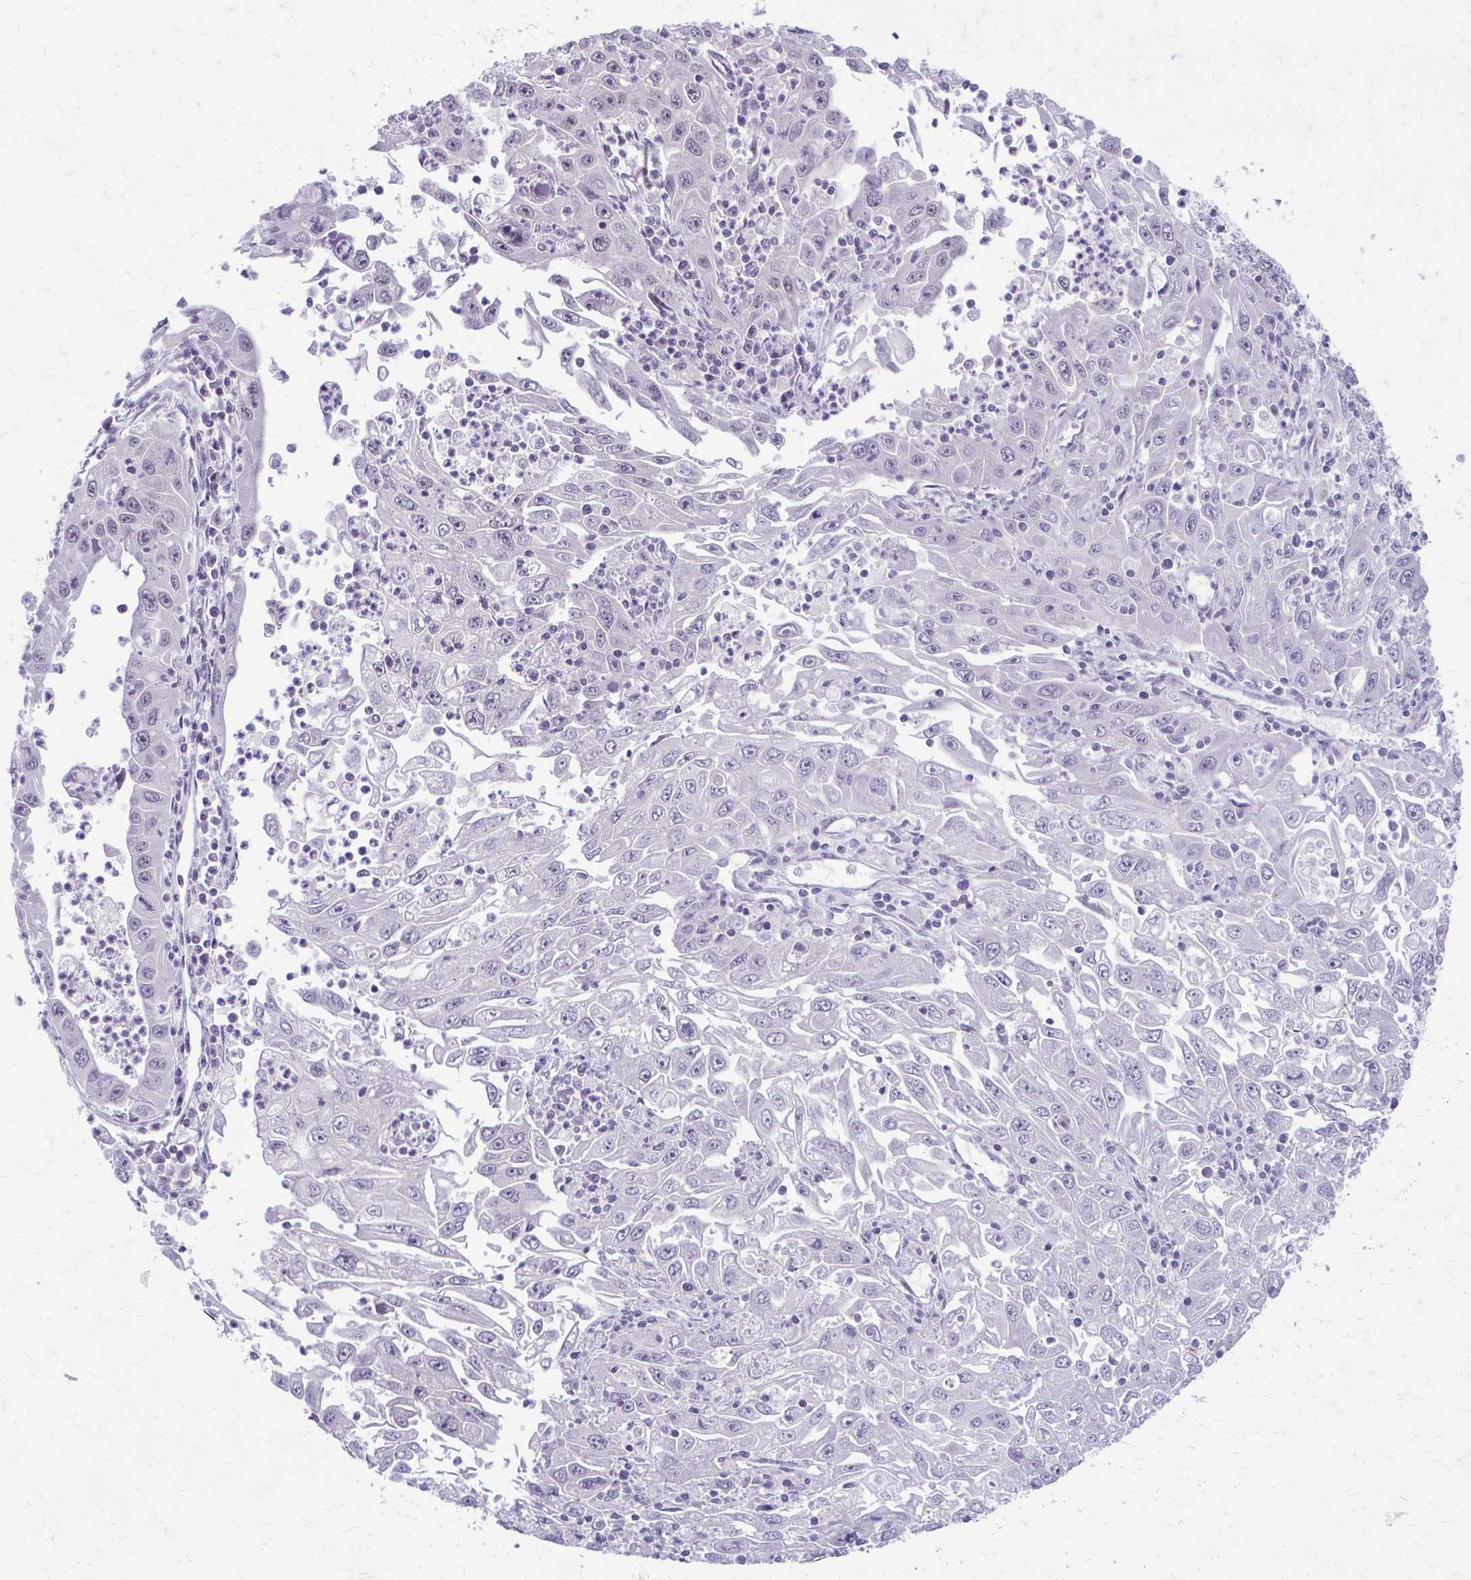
{"staining": {"intensity": "weak", "quantity": "25%-75%", "location": "nuclear"}, "tissue": "endometrial cancer", "cell_type": "Tumor cells", "image_type": "cancer", "snomed": [{"axis": "morphology", "description": "Adenocarcinoma, NOS"}, {"axis": "topography", "description": "Uterus"}], "caption": "Immunohistochemical staining of endometrial cancer (adenocarcinoma) reveals low levels of weak nuclear protein staining in approximately 25%-75% of tumor cells.", "gene": "MAF1", "patient": {"sex": "female", "age": 62}}